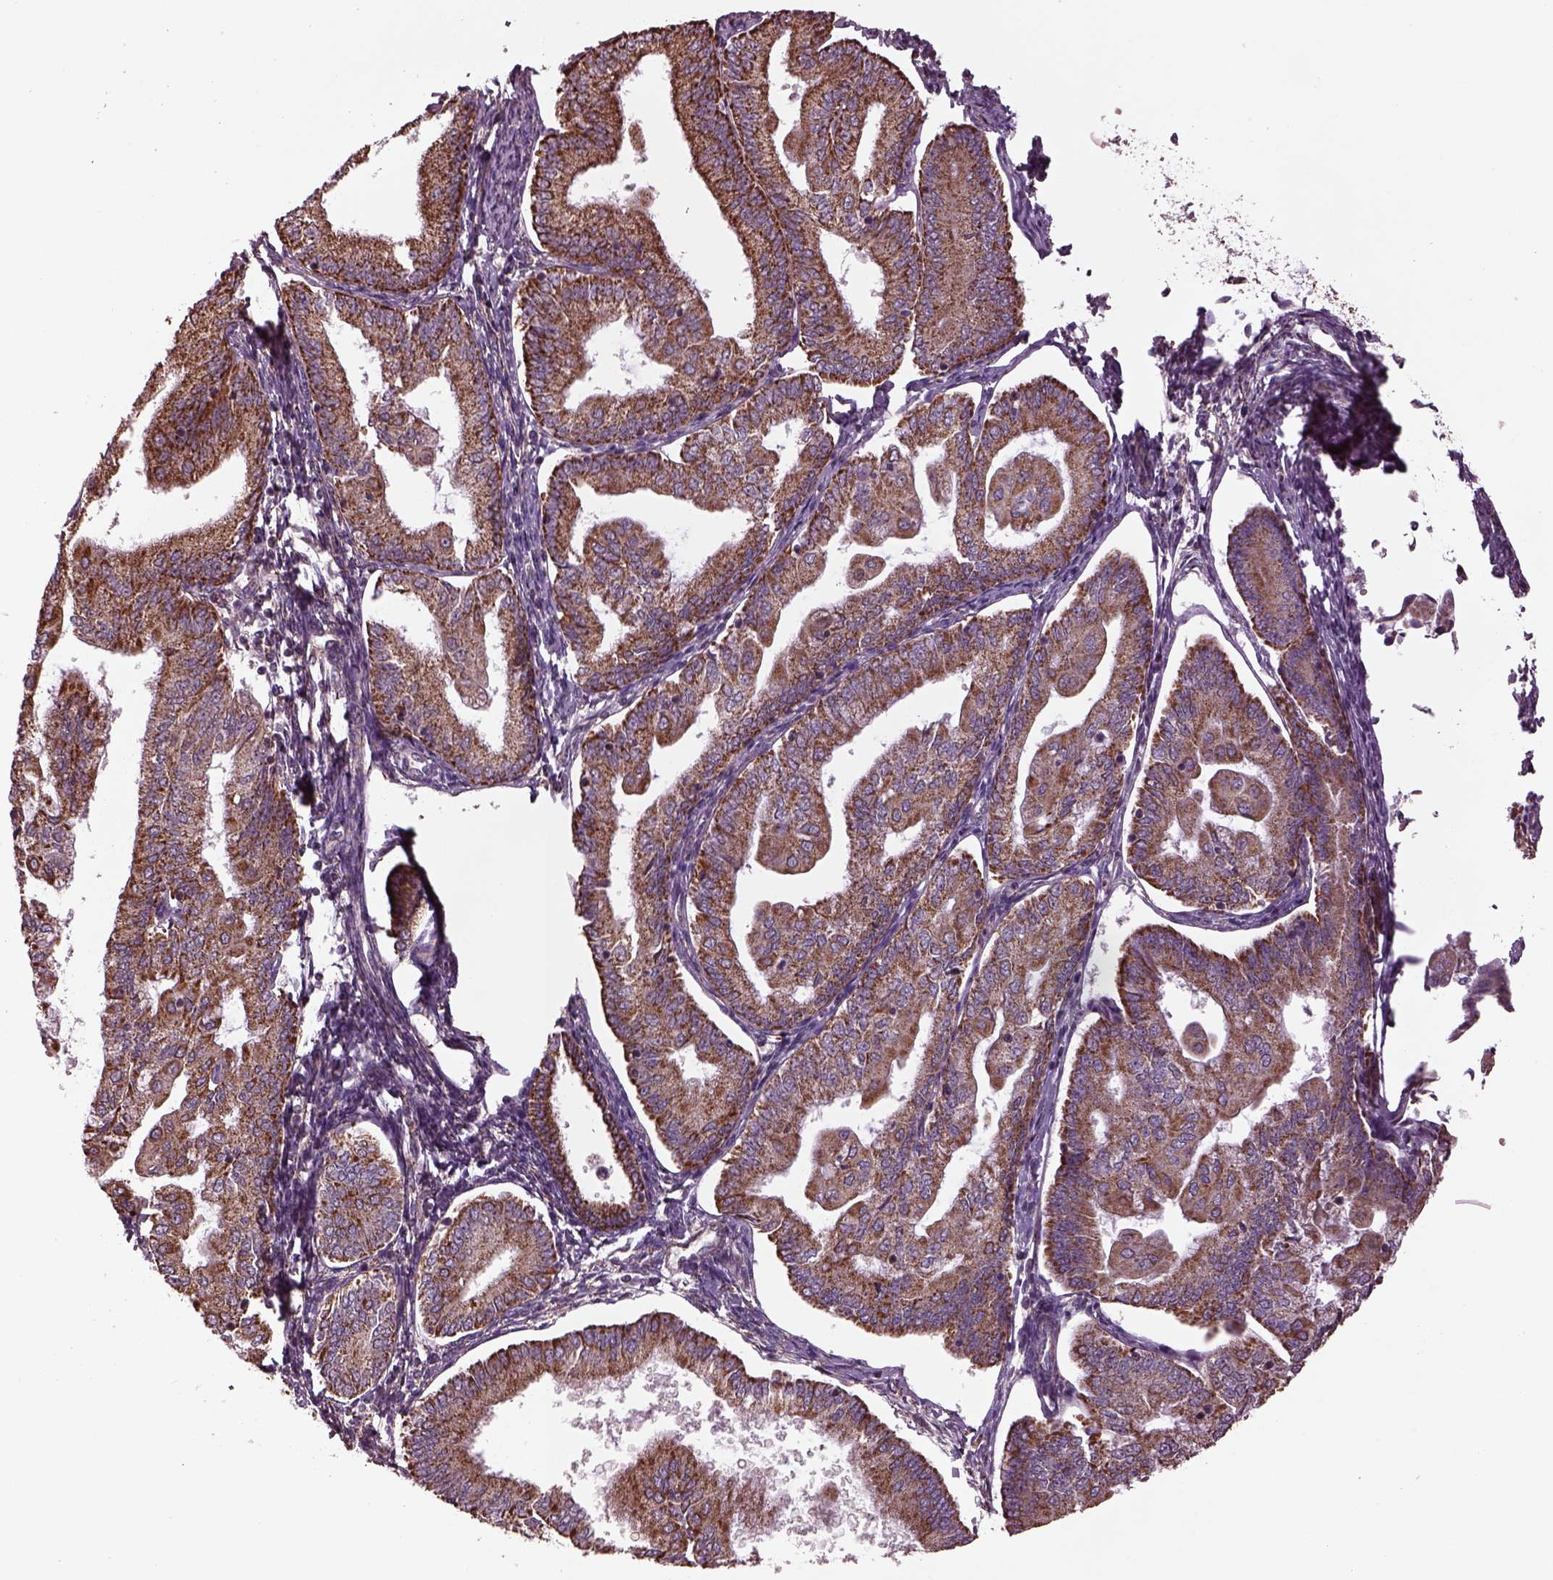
{"staining": {"intensity": "moderate", "quantity": "25%-75%", "location": "cytoplasmic/membranous"}, "tissue": "endometrial cancer", "cell_type": "Tumor cells", "image_type": "cancer", "snomed": [{"axis": "morphology", "description": "Adenocarcinoma, NOS"}, {"axis": "topography", "description": "Endometrium"}], "caption": "Immunohistochemical staining of endometrial adenocarcinoma reveals medium levels of moderate cytoplasmic/membranous protein expression in about 25%-75% of tumor cells.", "gene": "TMEM254", "patient": {"sex": "female", "age": 55}}